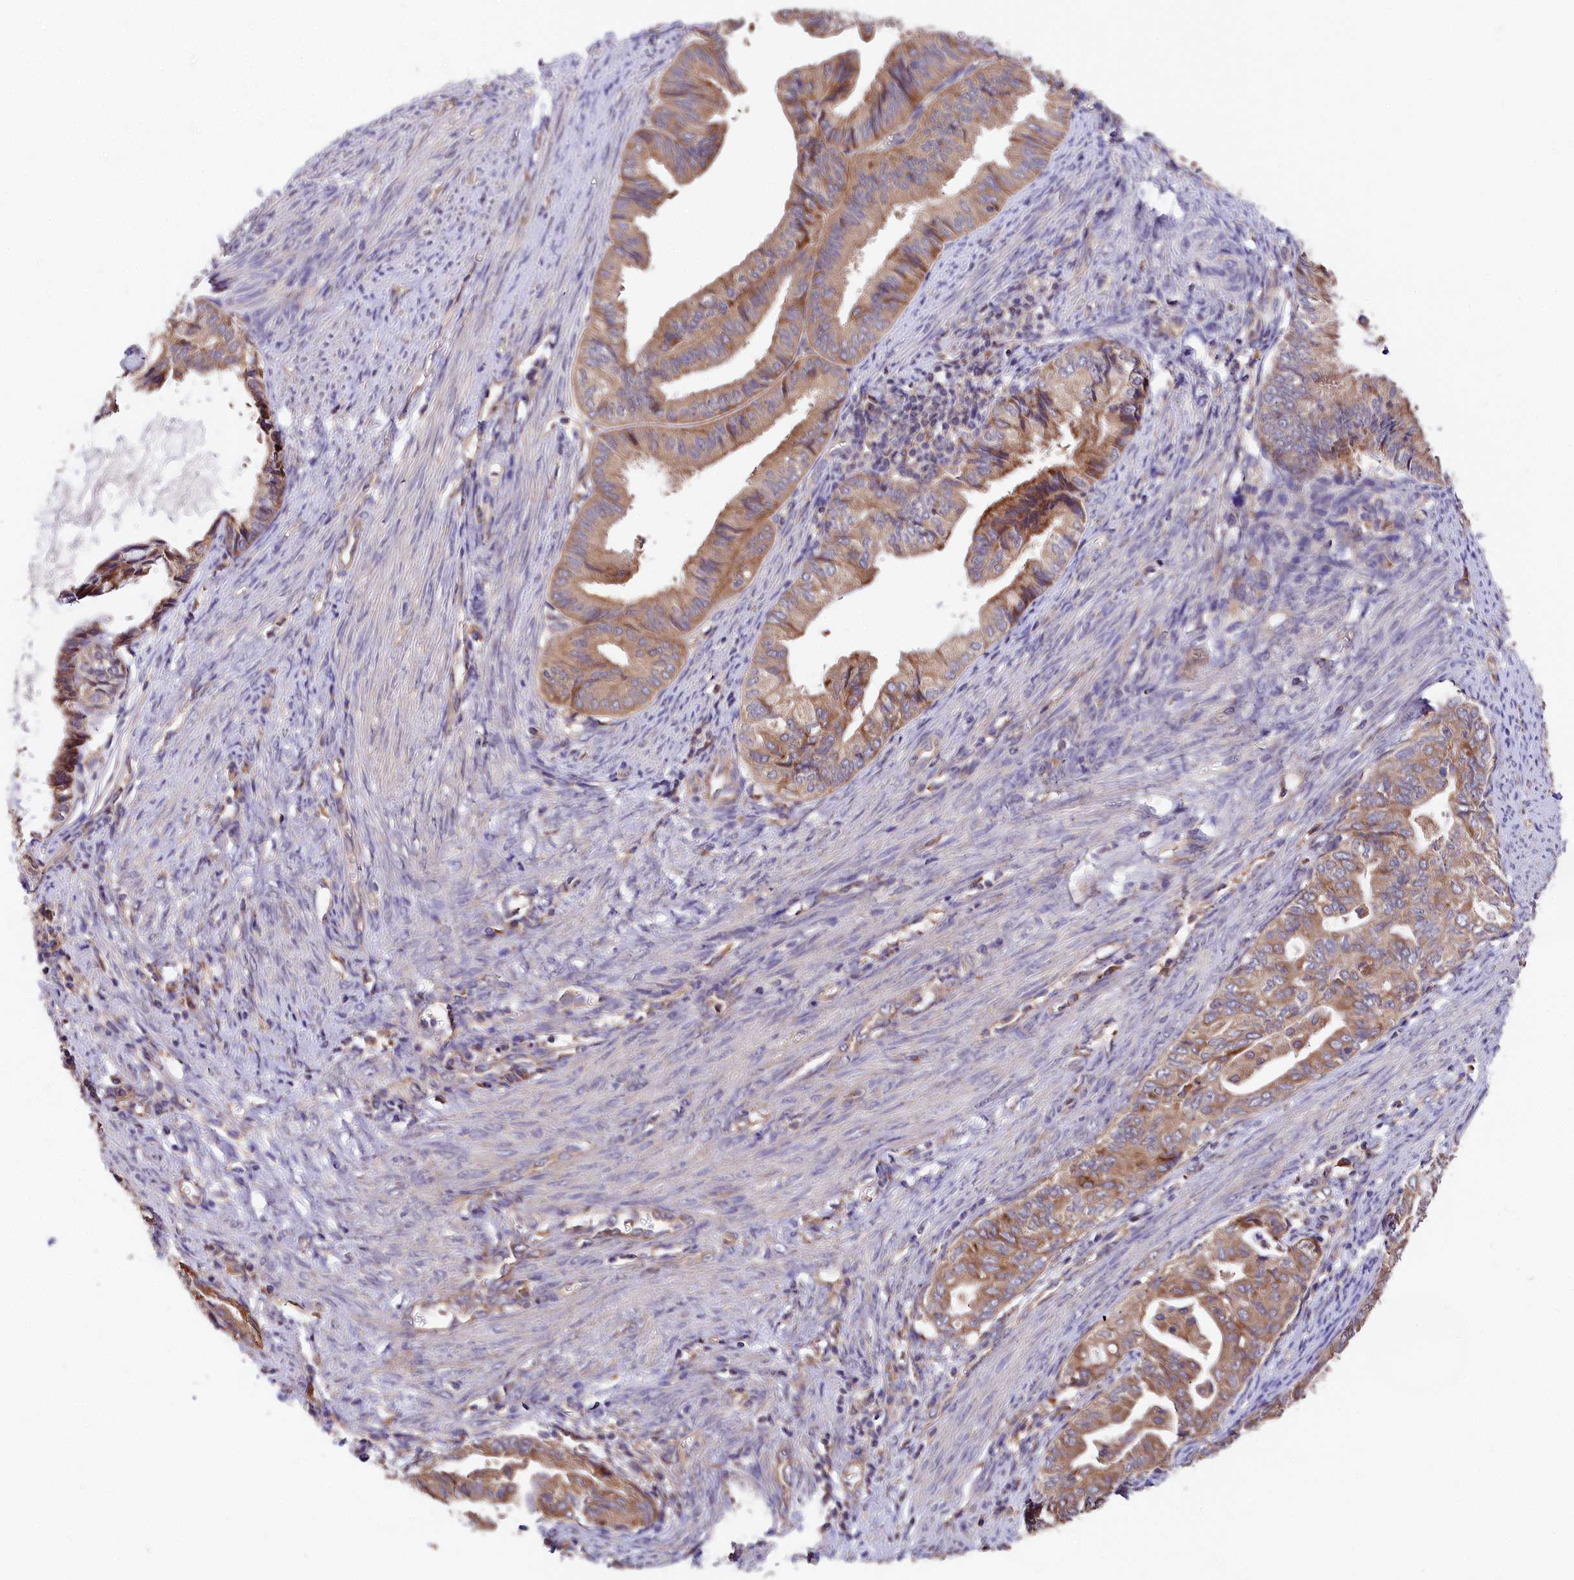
{"staining": {"intensity": "moderate", "quantity": "25%-75%", "location": "cytoplasmic/membranous"}, "tissue": "endometrial cancer", "cell_type": "Tumor cells", "image_type": "cancer", "snomed": [{"axis": "morphology", "description": "Adenocarcinoma, NOS"}, {"axis": "topography", "description": "Endometrium"}], "caption": "Adenocarcinoma (endometrial) tissue reveals moderate cytoplasmic/membranous expression in approximately 25%-75% of tumor cells, visualized by immunohistochemistry.", "gene": "SPG11", "patient": {"sex": "female", "age": 86}}